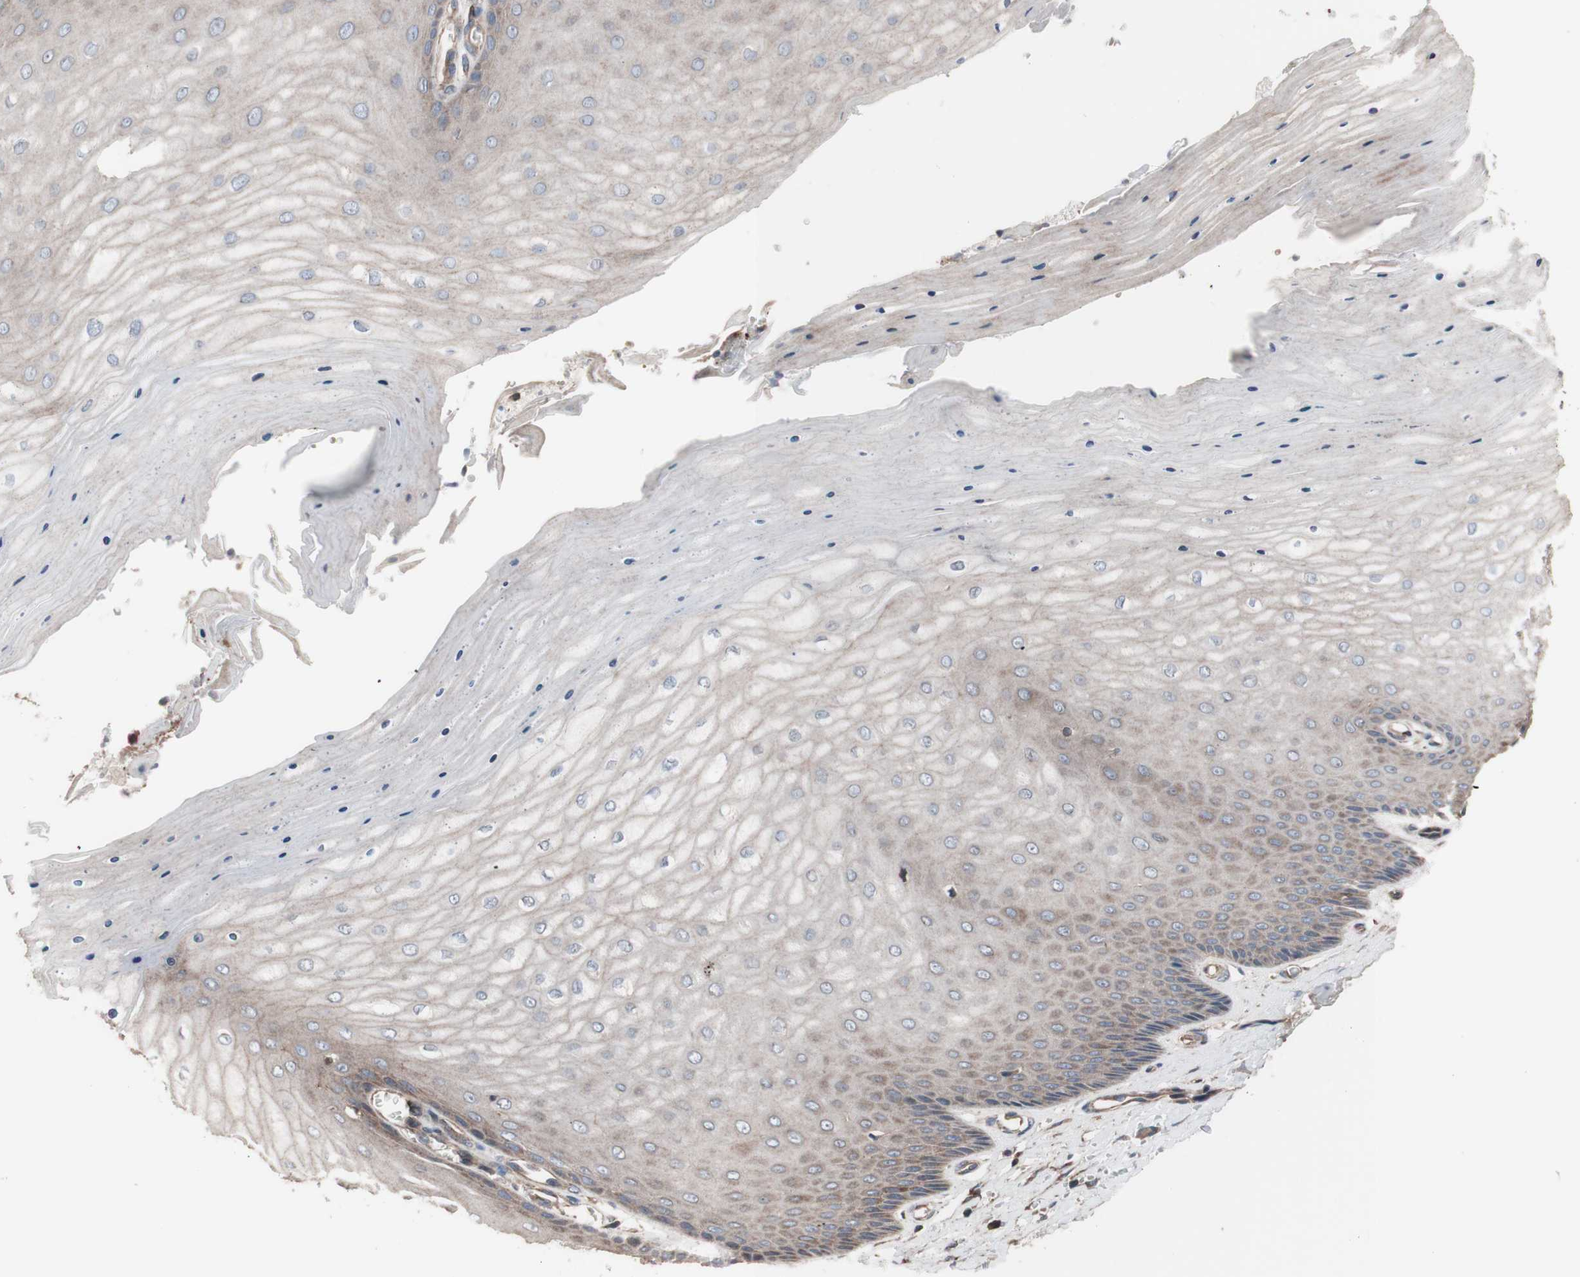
{"staining": {"intensity": "moderate", "quantity": ">75%", "location": "cytoplasmic/membranous"}, "tissue": "cervix", "cell_type": "Glandular cells", "image_type": "normal", "snomed": [{"axis": "morphology", "description": "Normal tissue, NOS"}, {"axis": "topography", "description": "Cervix"}], "caption": "DAB (3,3'-diaminobenzidine) immunohistochemical staining of benign cervix shows moderate cytoplasmic/membranous protein staining in approximately >75% of glandular cells. (DAB (3,3'-diaminobenzidine) IHC with brightfield microscopy, high magnification).", "gene": "COPB1", "patient": {"sex": "female", "age": 55}}